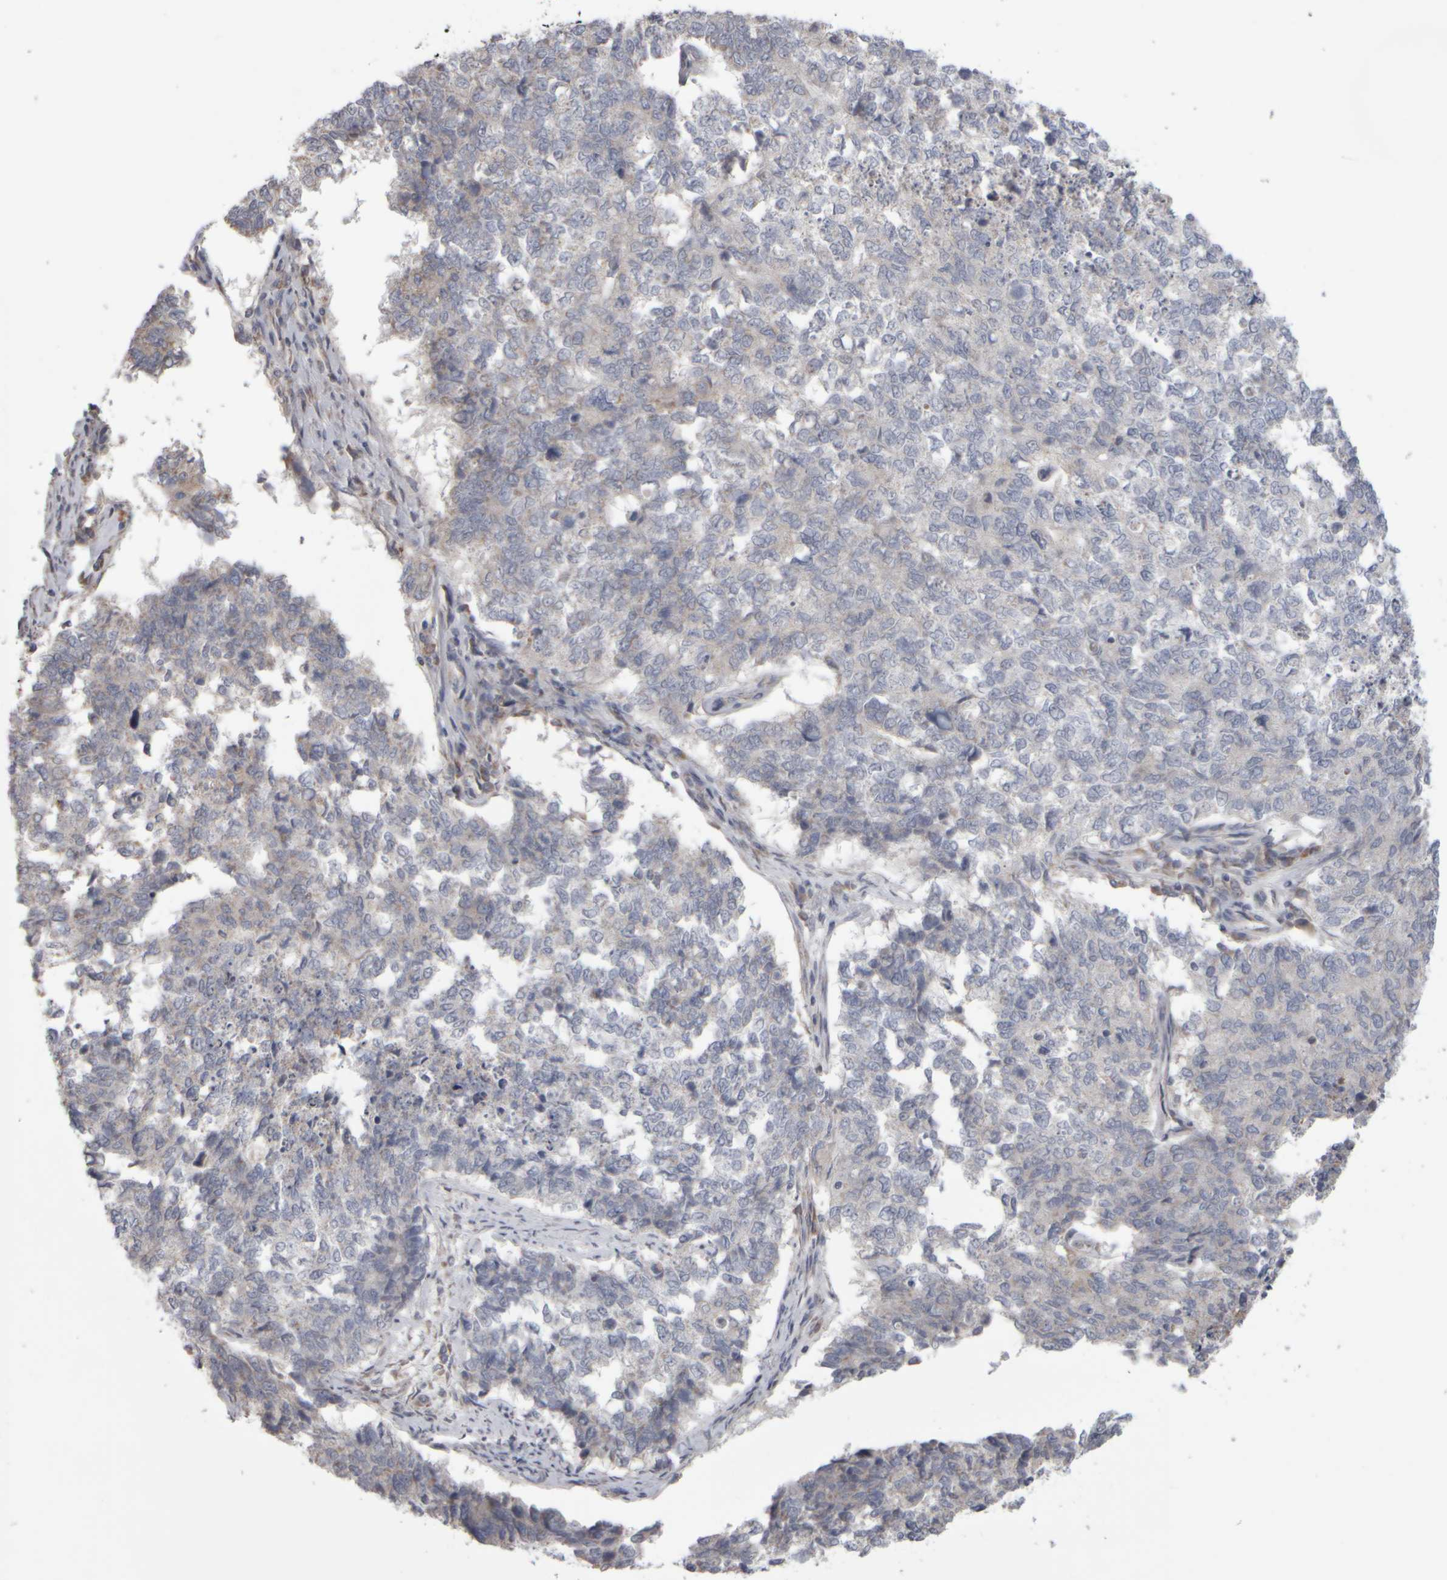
{"staining": {"intensity": "negative", "quantity": "none", "location": "none"}, "tissue": "cervical cancer", "cell_type": "Tumor cells", "image_type": "cancer", "snomed": [{"axis": "morphology", "description": "Squamous cell carcinoma, NOS"}, {"axis": "topography", "description": "Cervix"}], "caption": "The histopathology image exhibits no staining of tumor cells in squamous cell carcinoma (cervical).", "gene": "SCO1", "patient": {"sex": "female", "age": 63}}